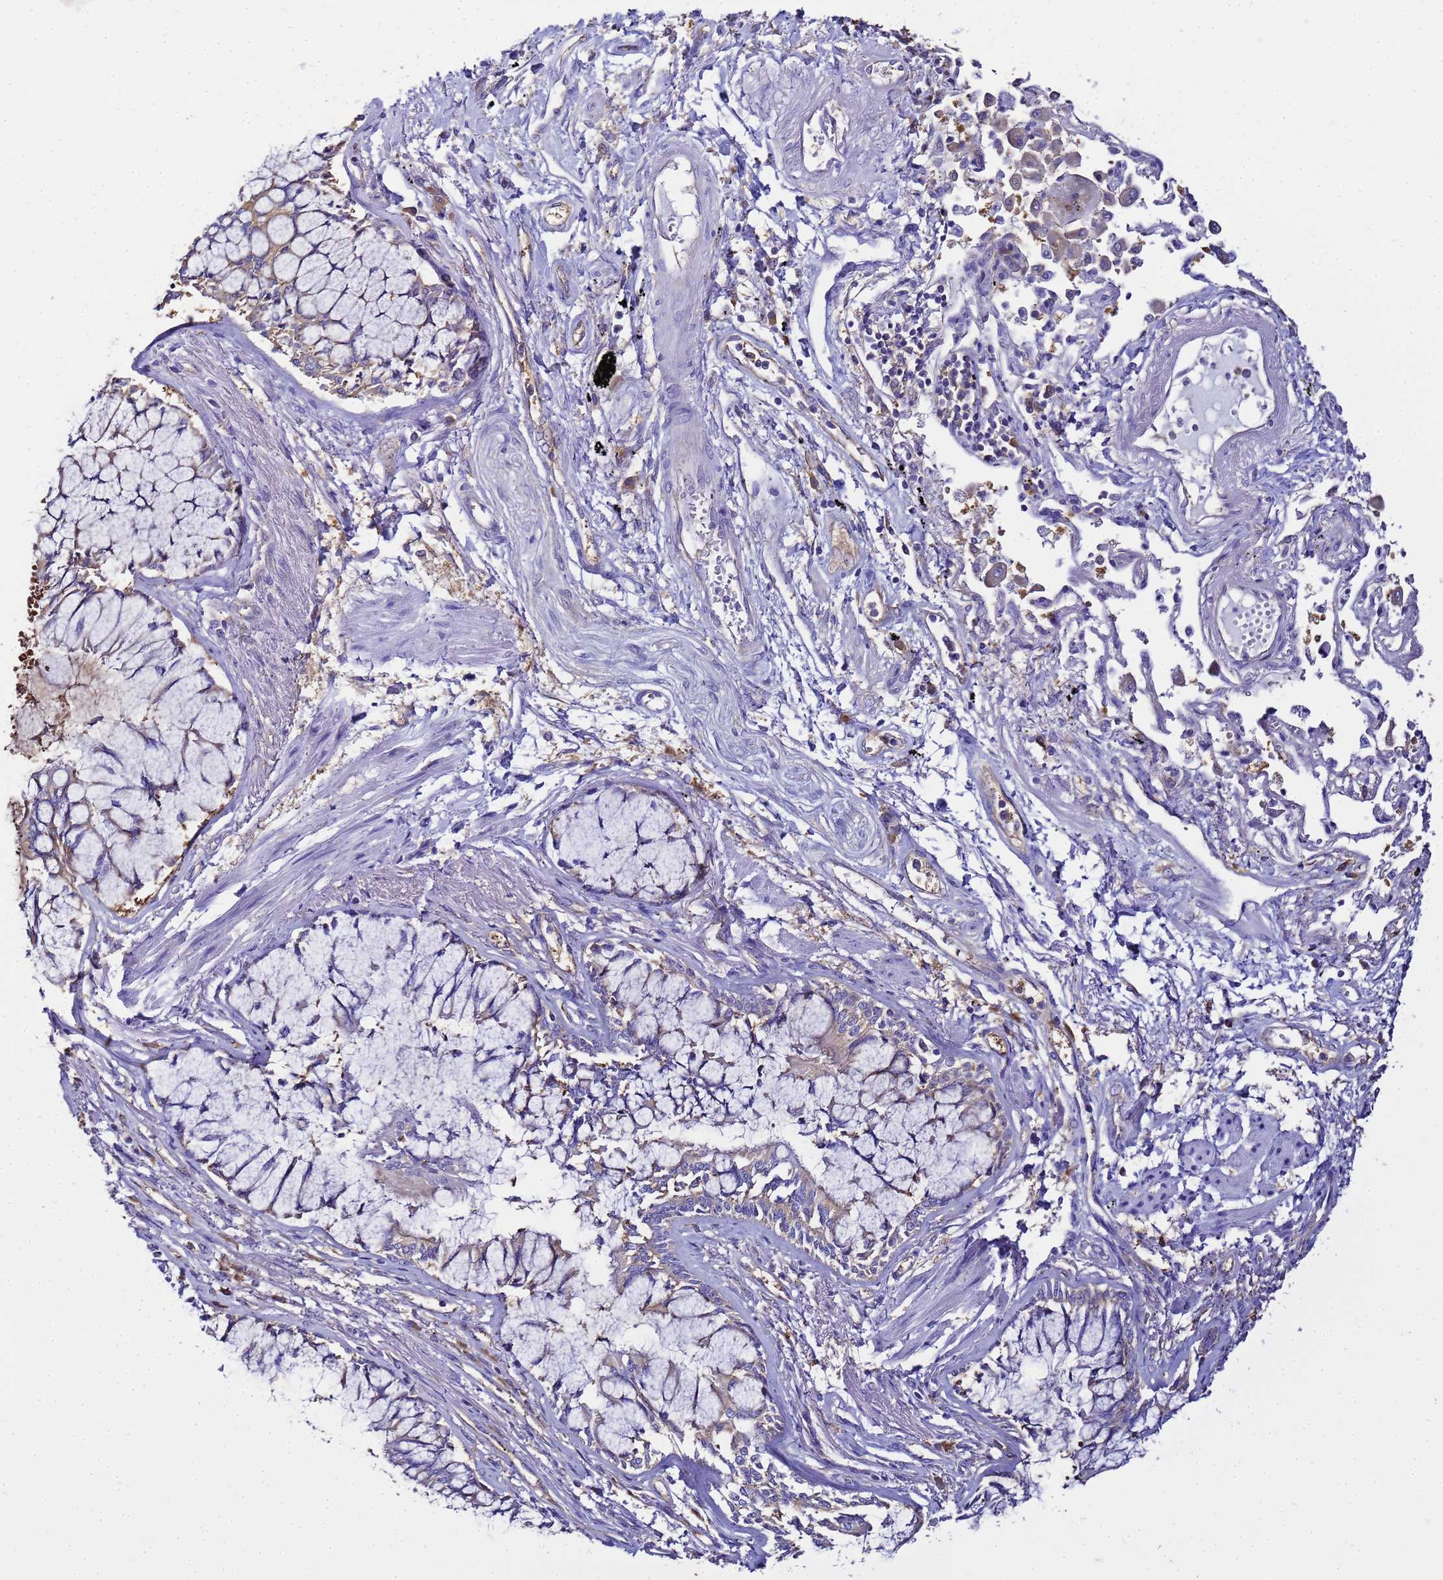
{"staining": {"intensity": "negative", "quantity": "none", "location": "none"}, "tissue": "lung cancer", "cell_type": "Tumor cells", "image_type": "cancer", "snomed": [{"axis": "morphology", "description": "Adenocarcinoma, NOS"}, {"axis": "topography", "description": "Lung"}], "caption": "High magnification brightfield microscopy of lung cancer stained with DAB (3,3'-diaminobenzidine) (brown) and counterstained with hematoxylin (blue): tumor cells show no significant expression.", "gene": "NARS1", "patient": {"sex": "male", "age": 67}}